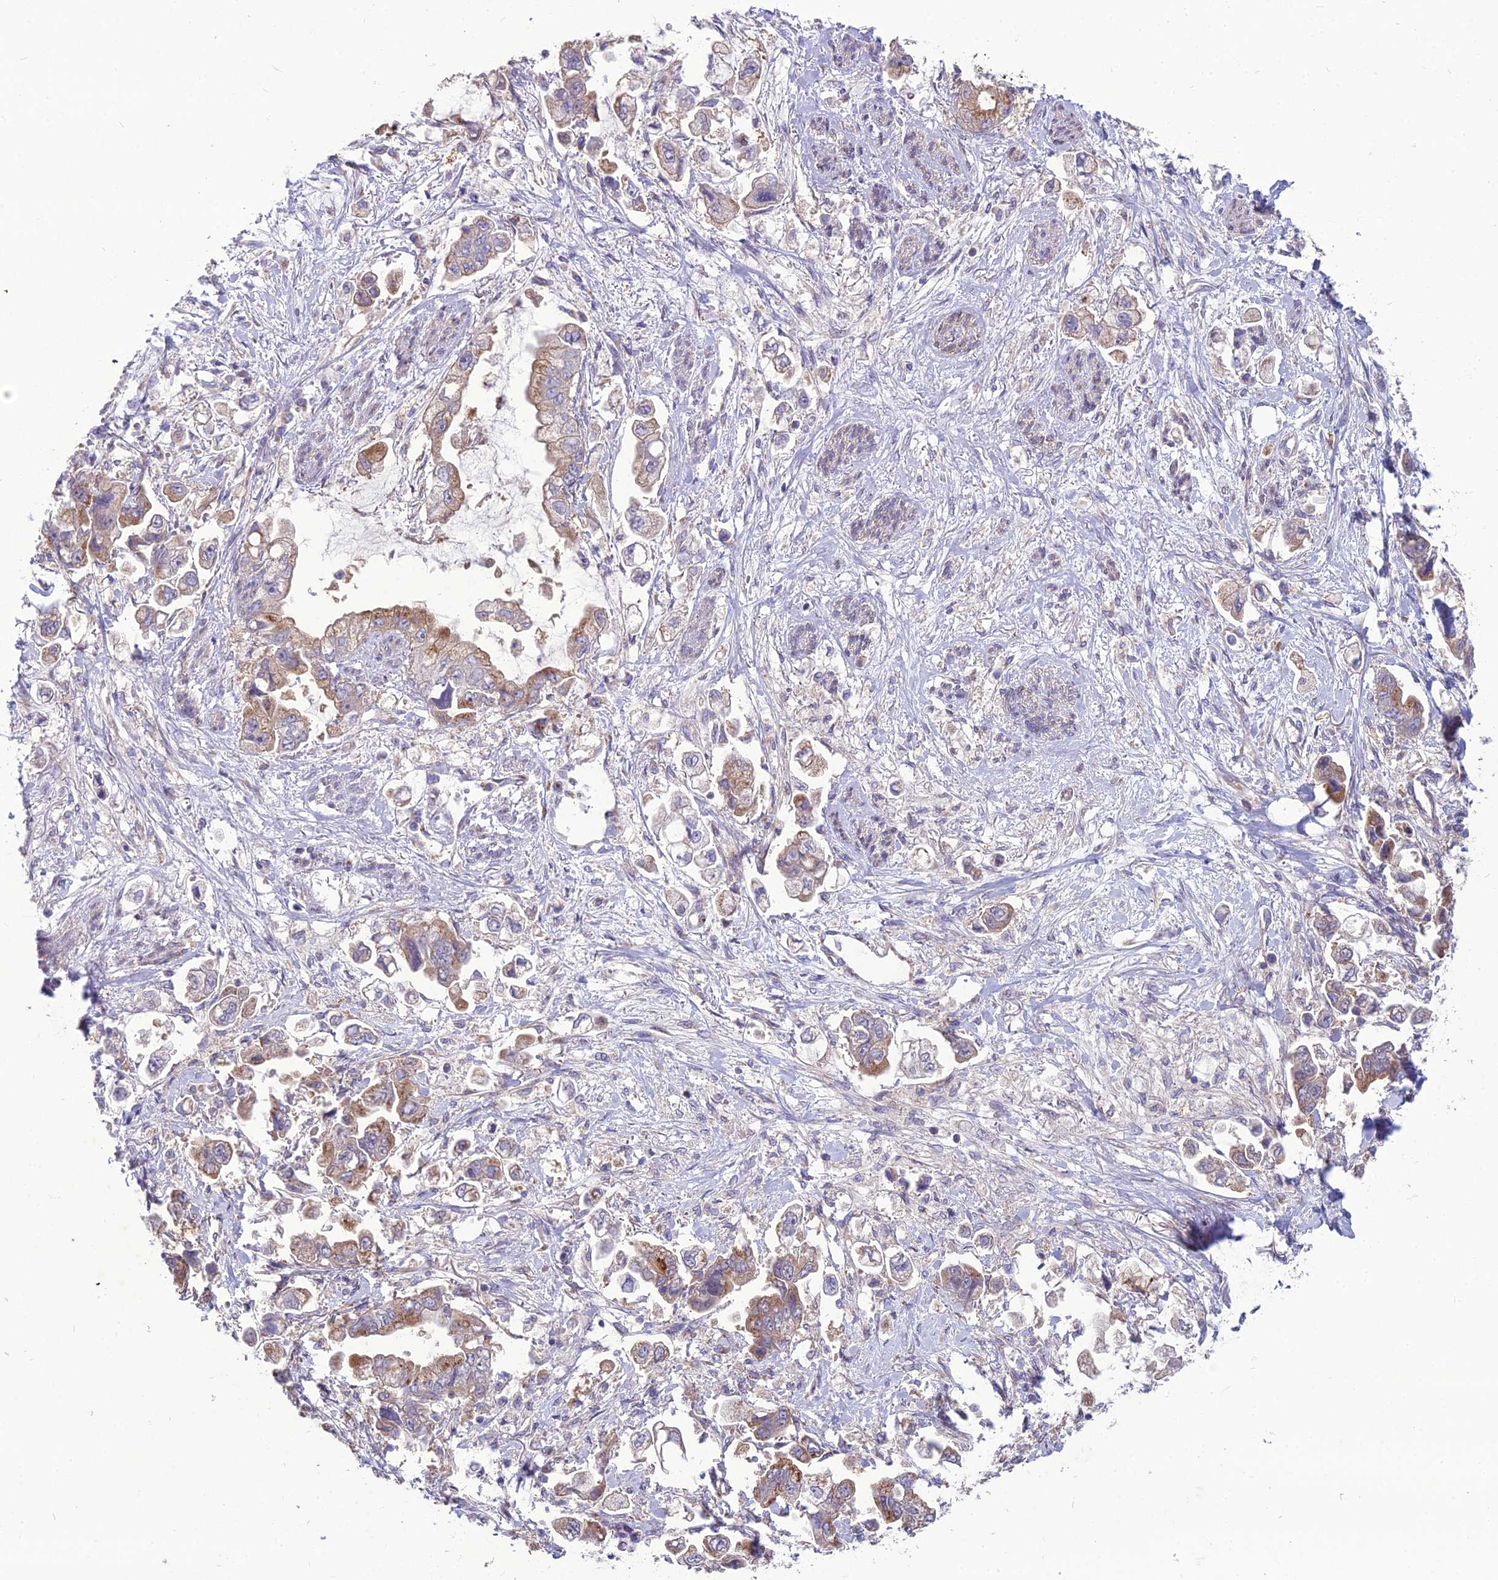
{"staining": {"intensity": "moderate", "quantity": "25%-75%", "location": "cytoplasmic/membranous"}, "tissue": "stomach cancer", "cell_type": "Tumor cells", "image_type": "cancer", "snomed": [{"axis": "morphology", "description": "Adenocarcinoma, NOS"}, {"axis": "topography", "description": "Stomach"}], "caption": "A histopathology image of stomach cancer stained for a protein exhibits moderate cytoplasmic/membranous brown staining in tumor cells. Immunohistochemistry (ihc) stains the protein of interest in brown and the nuclei are stained blue.", "gene": "SPRYD7", "patient": {"sex": "male", "age": 62}}